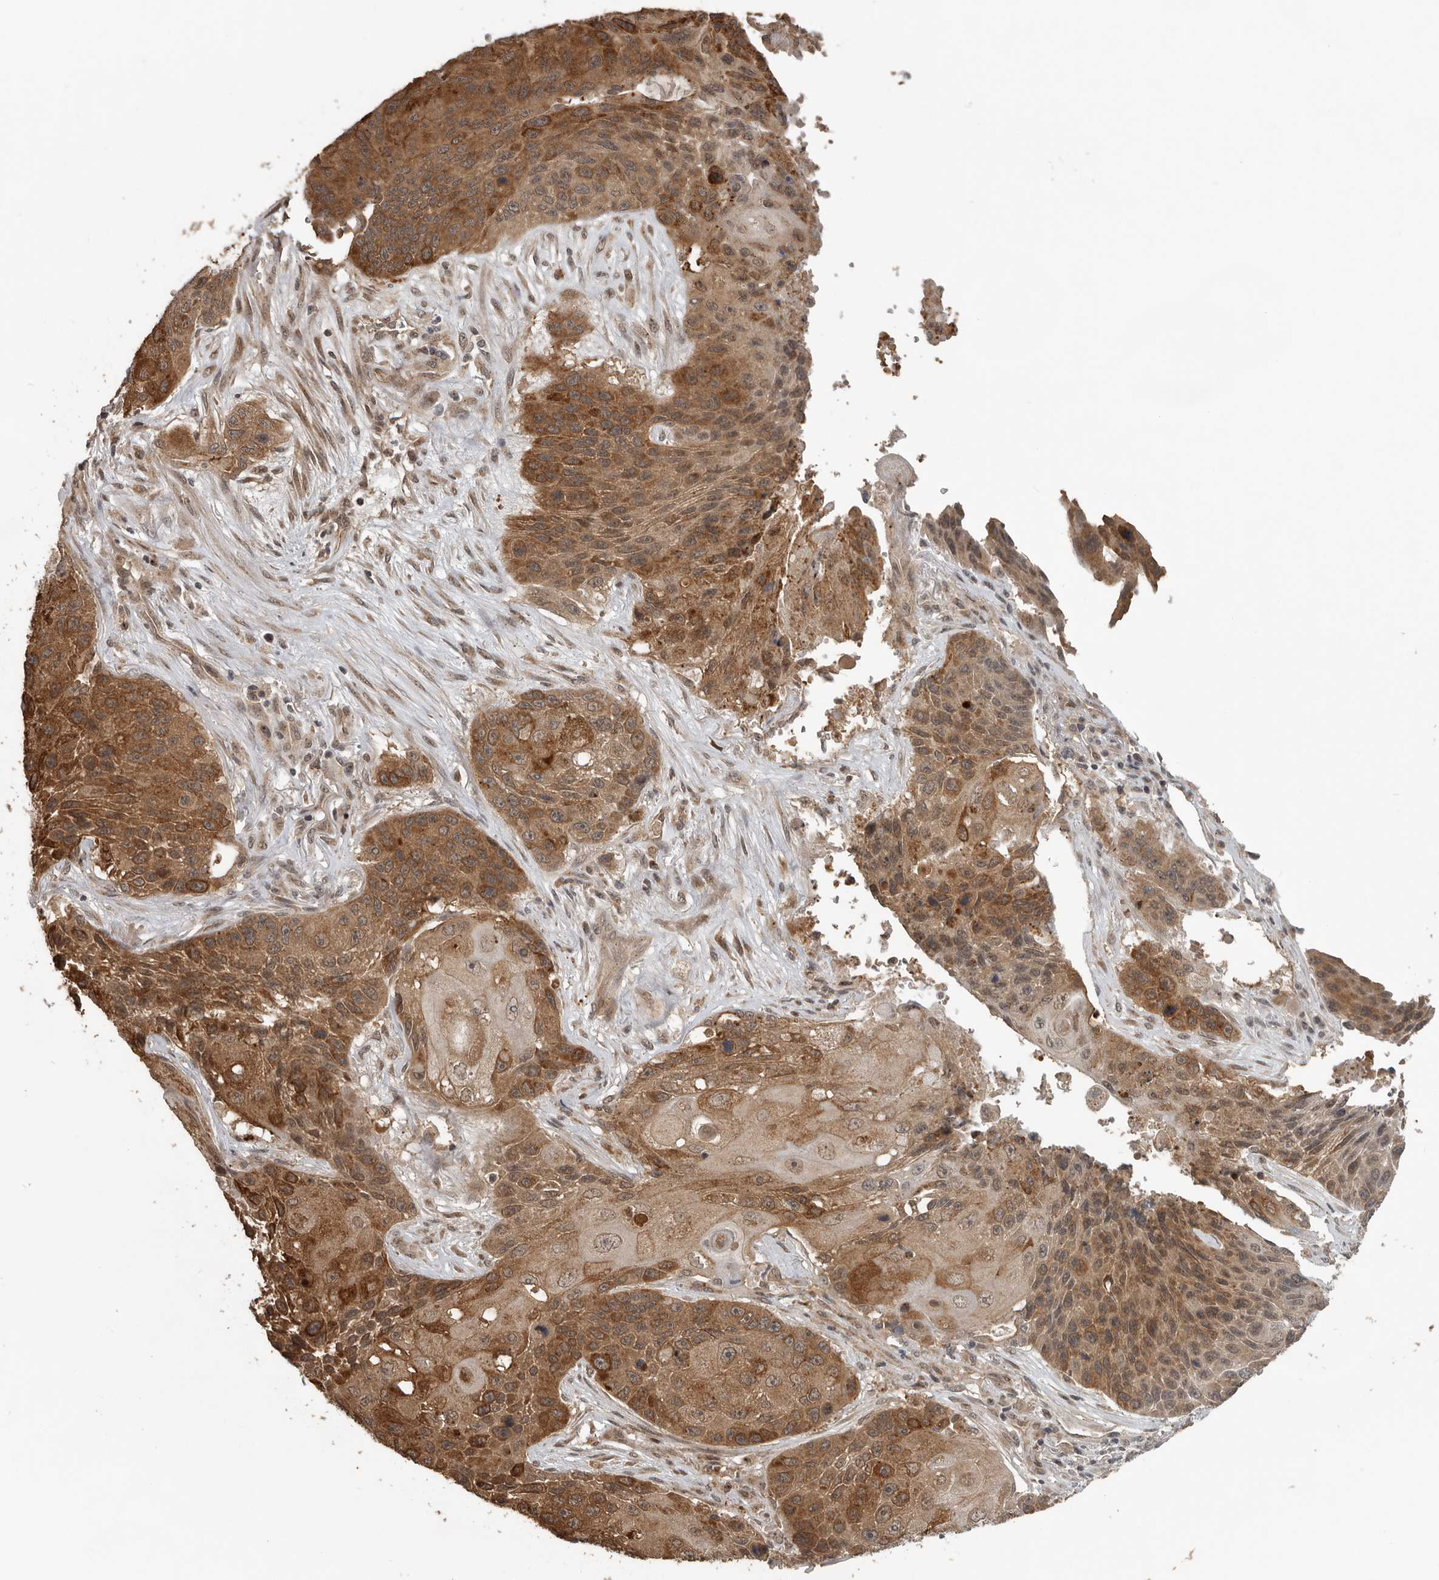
{"staining": {"intensity": "strong", "quantity": ">75%", "location": "cytoplasmic/membranous"}, "tissue": "lung cancer", "cell_type": "Tumor cells", "image_type": "cancer", "snomed": [{"axis": "morphology", "description": "Squamous cell carcinoma, NOS"}, {"axis": "topography", "description": "Lung"}], "caption": "Squamous cell carcinoma (lung) tissue exhibits strong cytoplasmic/membranous staining in about >75% of tumor cells", "gene": "CEP350", "patient": {"sex": "male", "age": 61}}